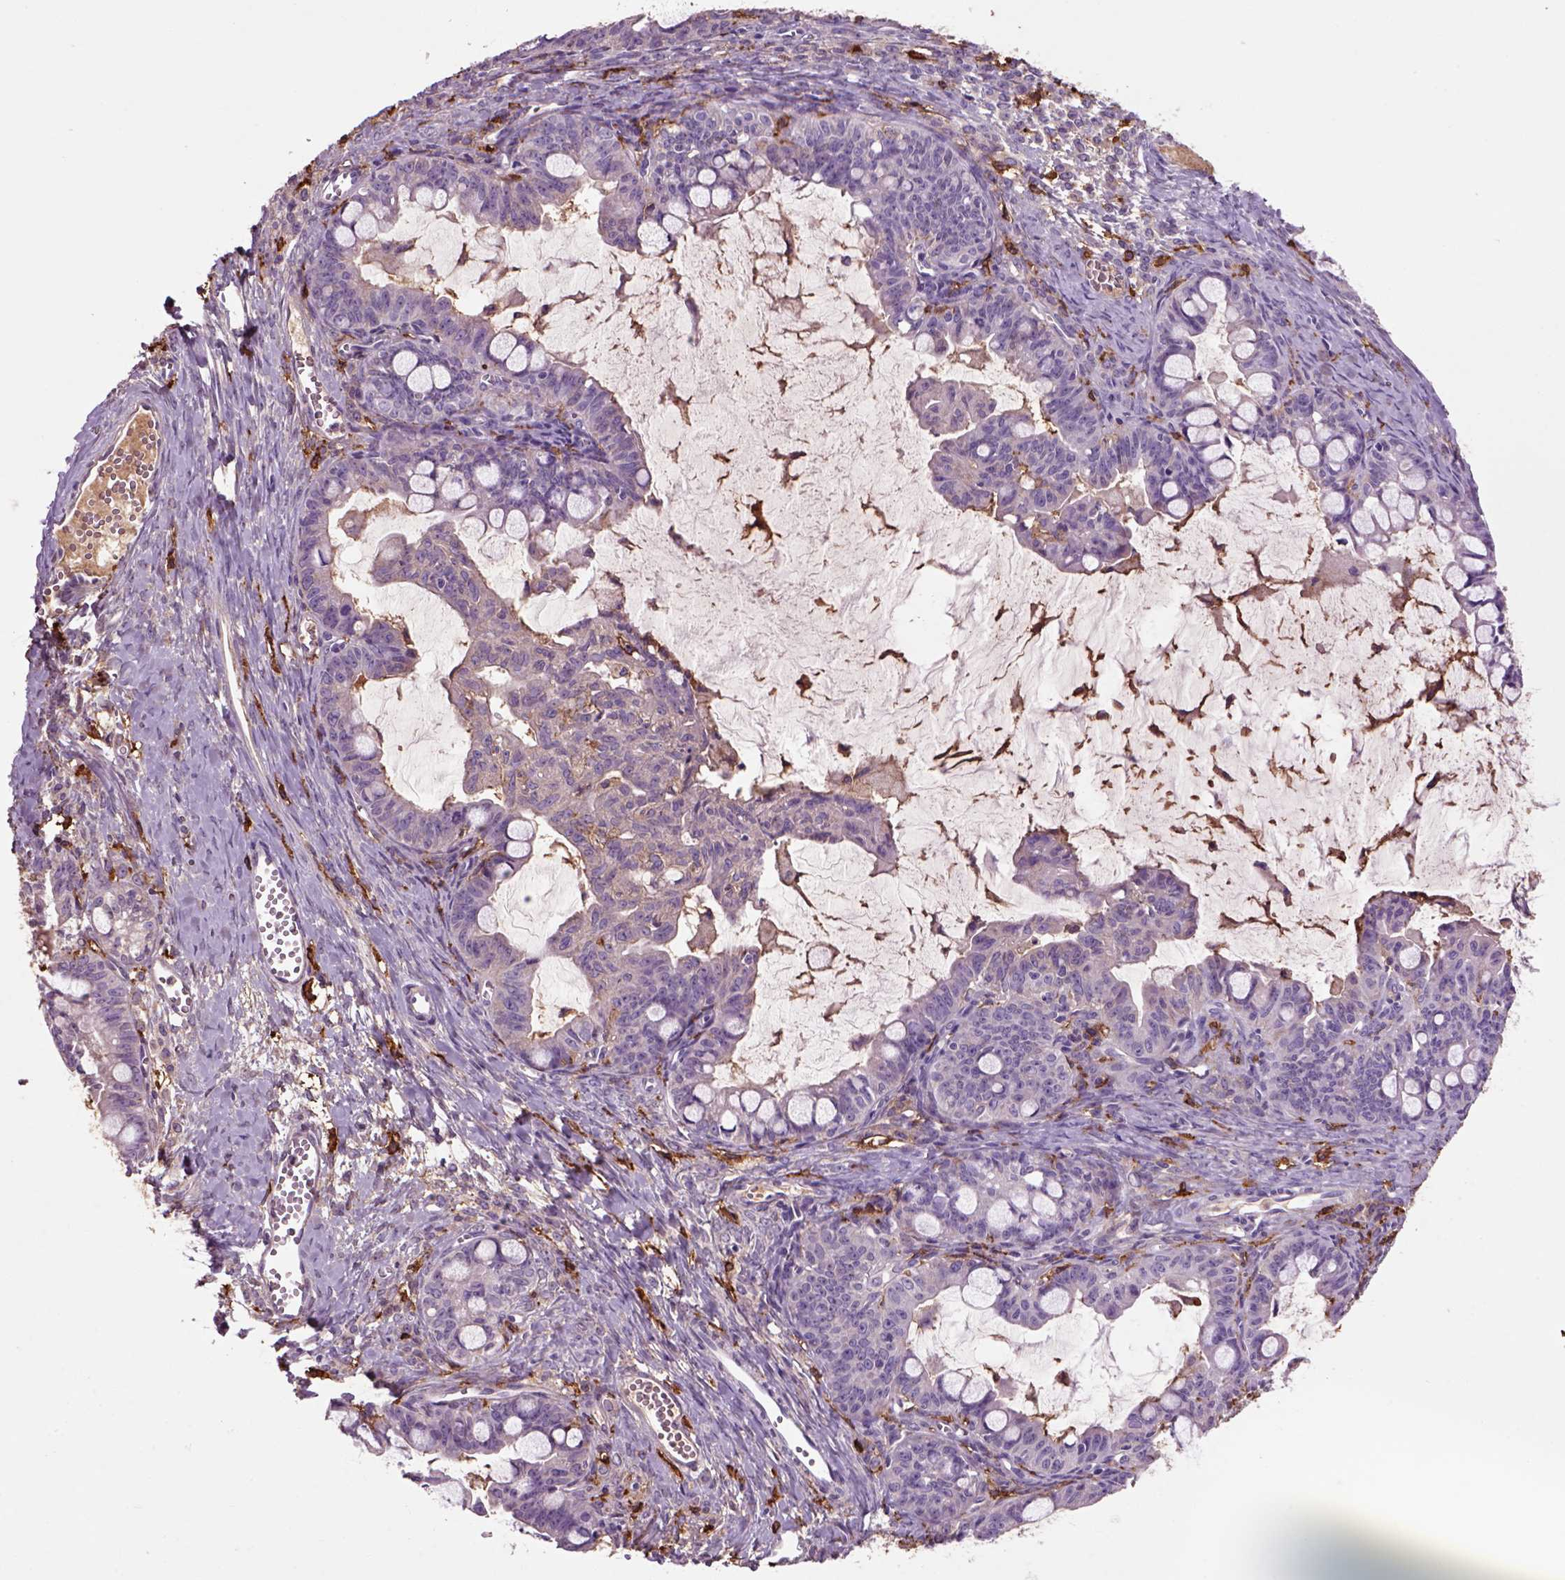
{"staining": {"intensity": "negative", "quantity": "none", "location": "none"}, "tissue": "ovarian cancer", "cell_type": "Tumor cells", "image_type": "cancer", "snomed": [{"axis": "morphology", "description": "Cystadenocarcinoma, mucinous, NOS"}, {"axis": "topography", "description": "Ovary"}], "caption": "An IHC image of ovarian cancer is shown. There is no staining in tumor cells of ovarian cancer.", "gene": "CD14", "patient": {"sex": "female", "age": 63}}